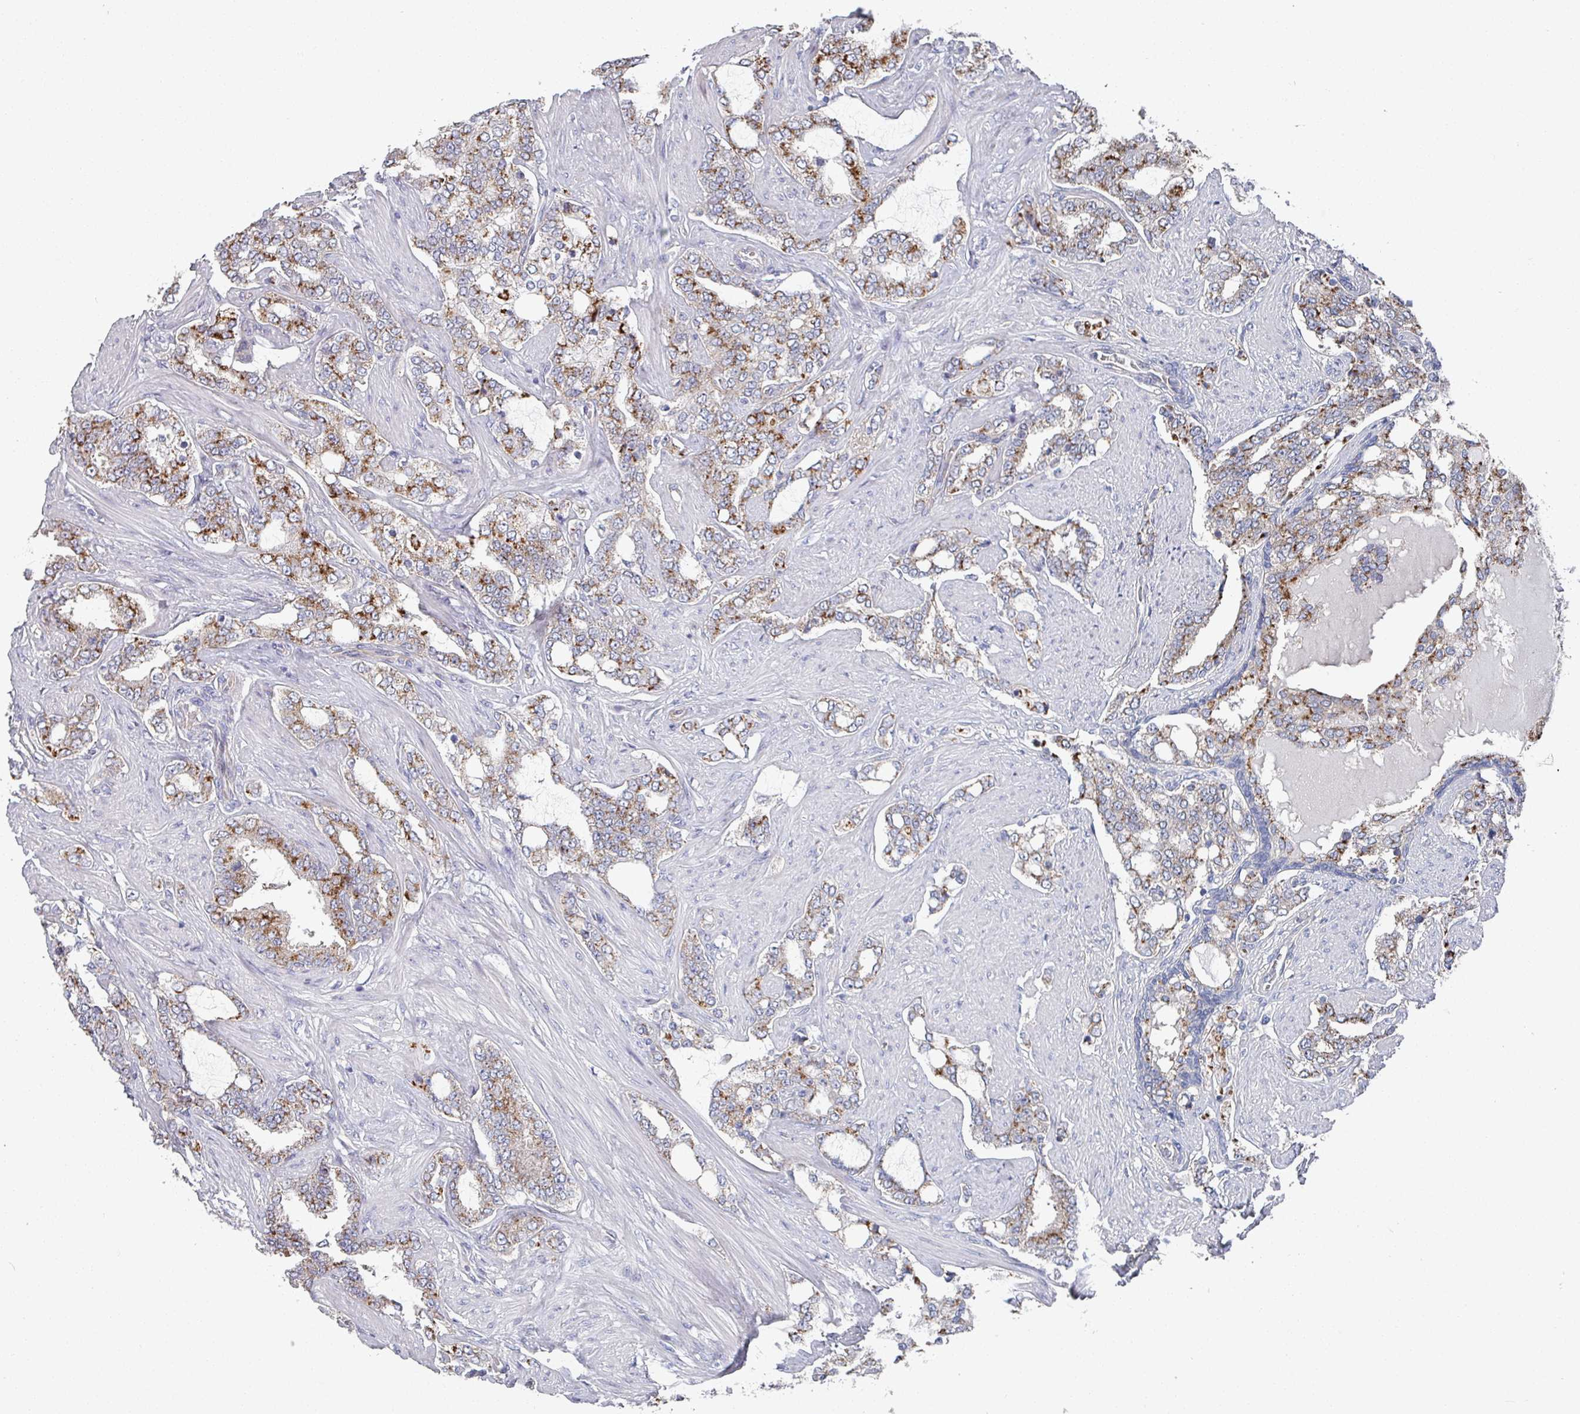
{"staining": {"intensity": "moderate", "quantity": ">75%", "location": "cytoplasmic/membranous"}, "tissue": "prostate cancer", "cell_type": "Tumor cells", "image_type": "cancer", "snomed": [{"axis": "morphology", "description": "Adenocarcinoma, High grade"}, {"axis": "topography", "description": "Prostate"}], "caption": "Immunohistochemistry (DAB) staining of human adenocarcinoma (high-grade) (prostate) shows moderate cytoplasmic/membranous protein staining in approximately >75% of tumor cells. The protein is shown in brown color, while the nuclei are stained blue.", "gene": "EFL1", "patient": {"sex": "male", "age": 64}}